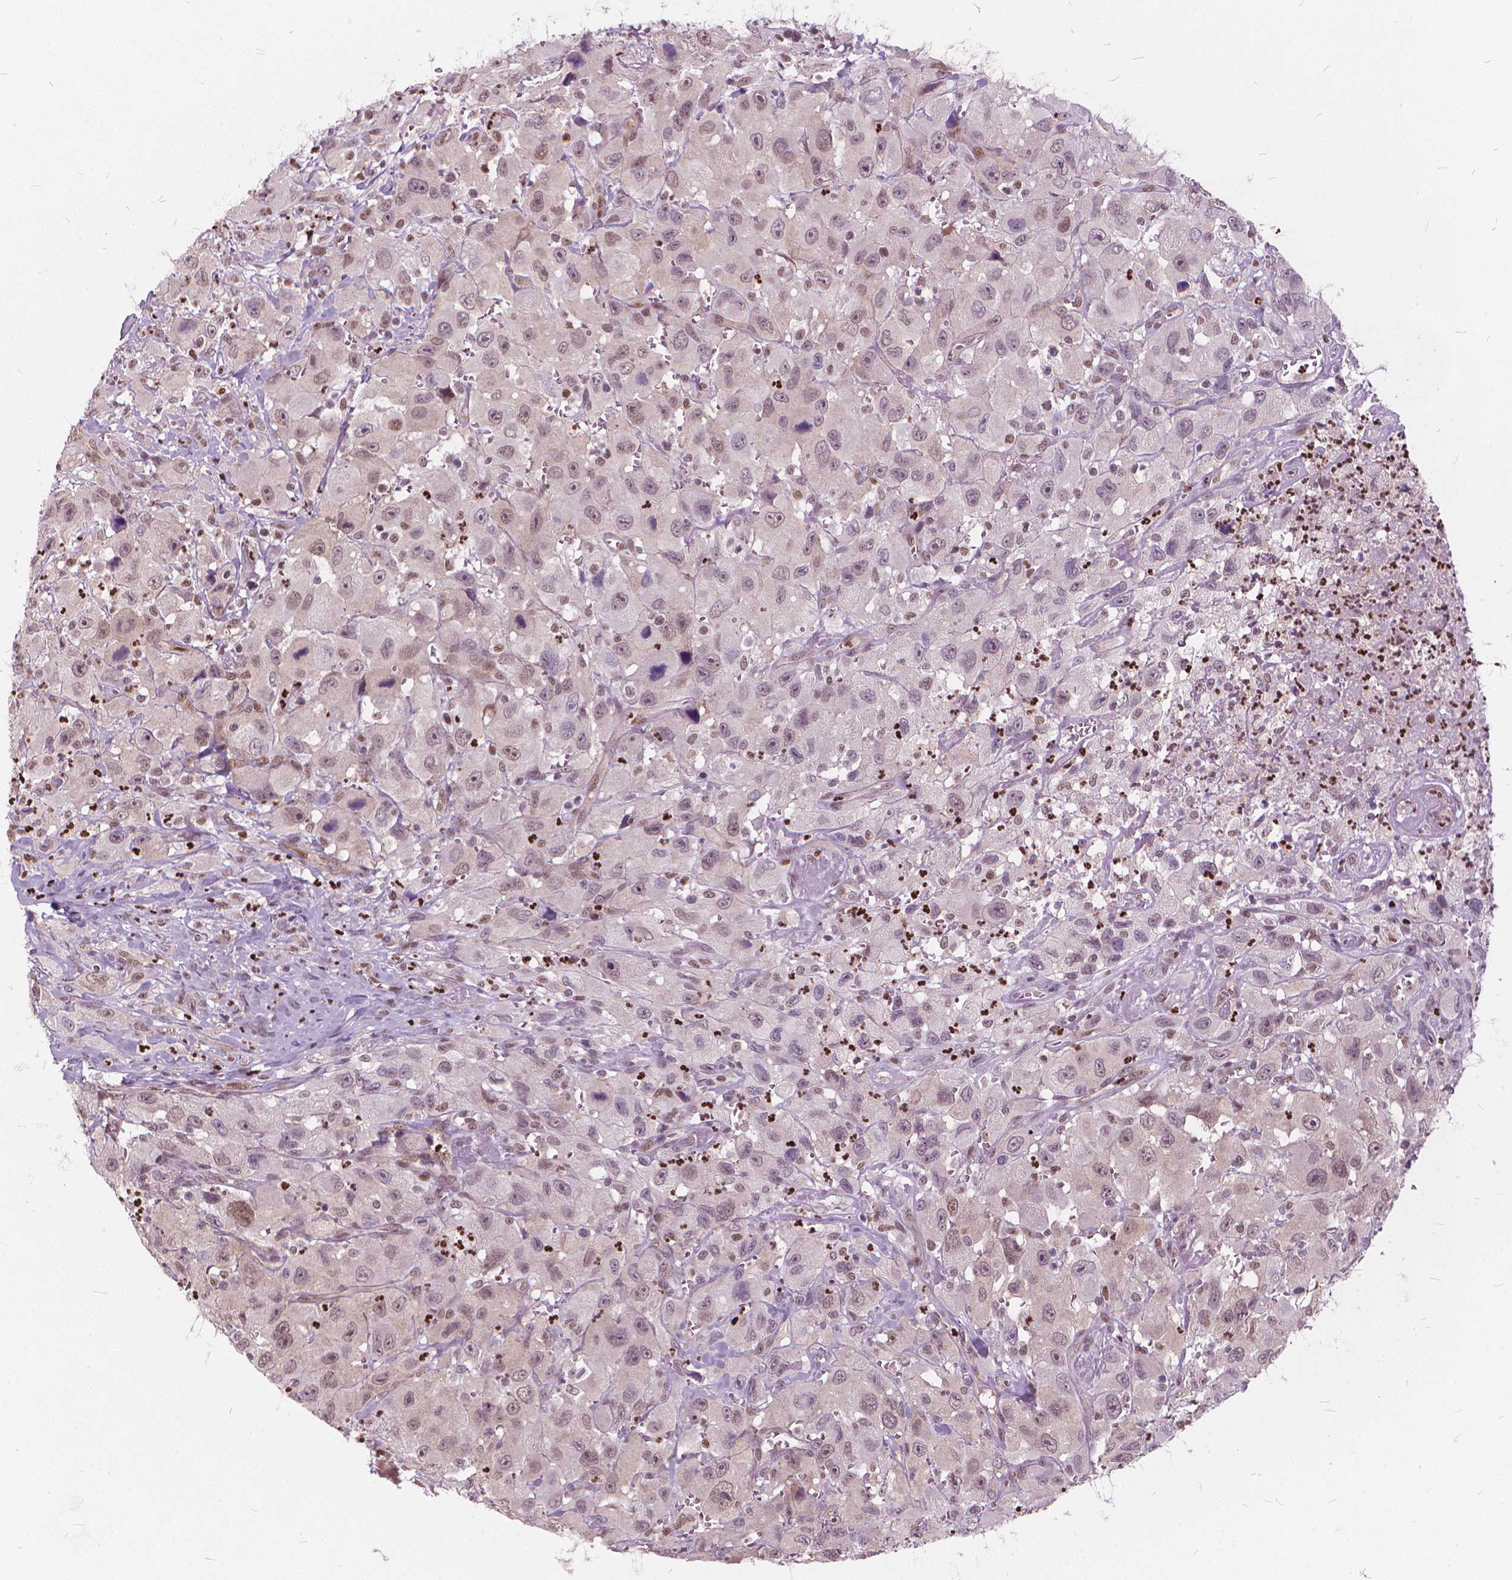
{"staining": {"intensity": "weak", "quantity": ">75%", "location": "nuclear"}, "tissue": "head and neck cancer", "cell_type": "Tumor cells", "image_type": "cancer", "snomed": [{"axis": "morphology", "description": "Squamous cell carcinoma, NOS"}, {"axis": "morphology", "description": "Squamous cell carcinoma, metastatic, NOS"}, {"axis": "topography", "description": "Oral tissue"}, {"axis": "topography", "description": "Head-Neck"}], "caption": "Human head and neck squamous cell carcinoma stained with a brown dye exhibits weak nuclear positive staining in about >75% of tumor cells.", "gene": "STAT5B", "patient": {"sex": "female", "age": 85}}